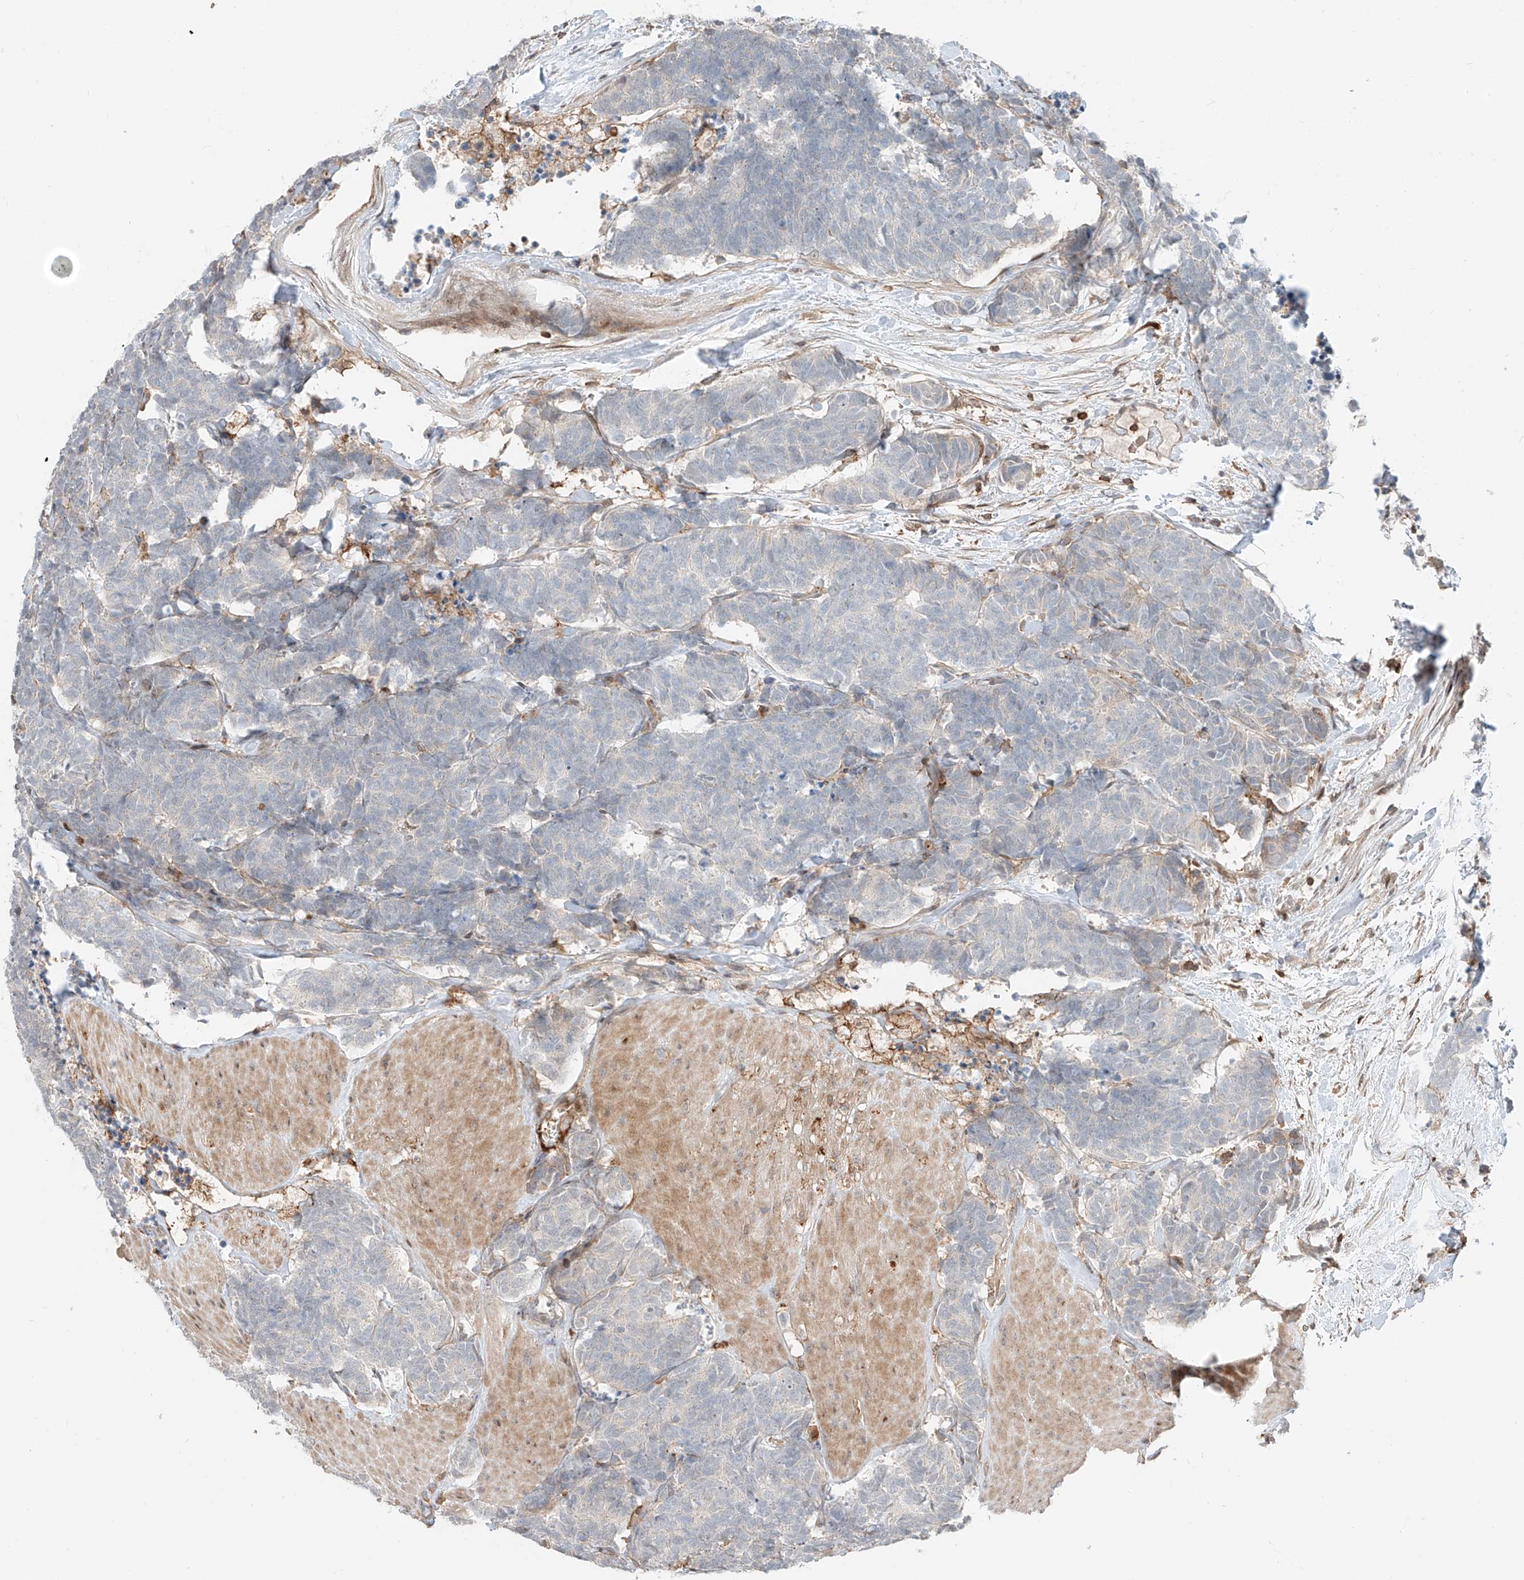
{"staining": {"intensity": "negative", "quantity": "none", "location": "none"}, "tissue": "carcinoid", "cell_type": "Tumor cells", "image_type": "cancer", "snomed": [{"axis": "morphology", "description": "Carcinoma, NOS"}, {"axis": "morphology", "description": "Carcinoid, malignant, NOS"}, {"axis": "topography", "description": "Urinary bladder"}], "caption": "An immunohistochemistry histopathology image of carcinoid is shown. There is no staining in tumor cells of carcinoid. (DAB IHC with hematoxylin counter stain).", "gene": "CEP162", "patient": {"sex": "male", "age": 57}}